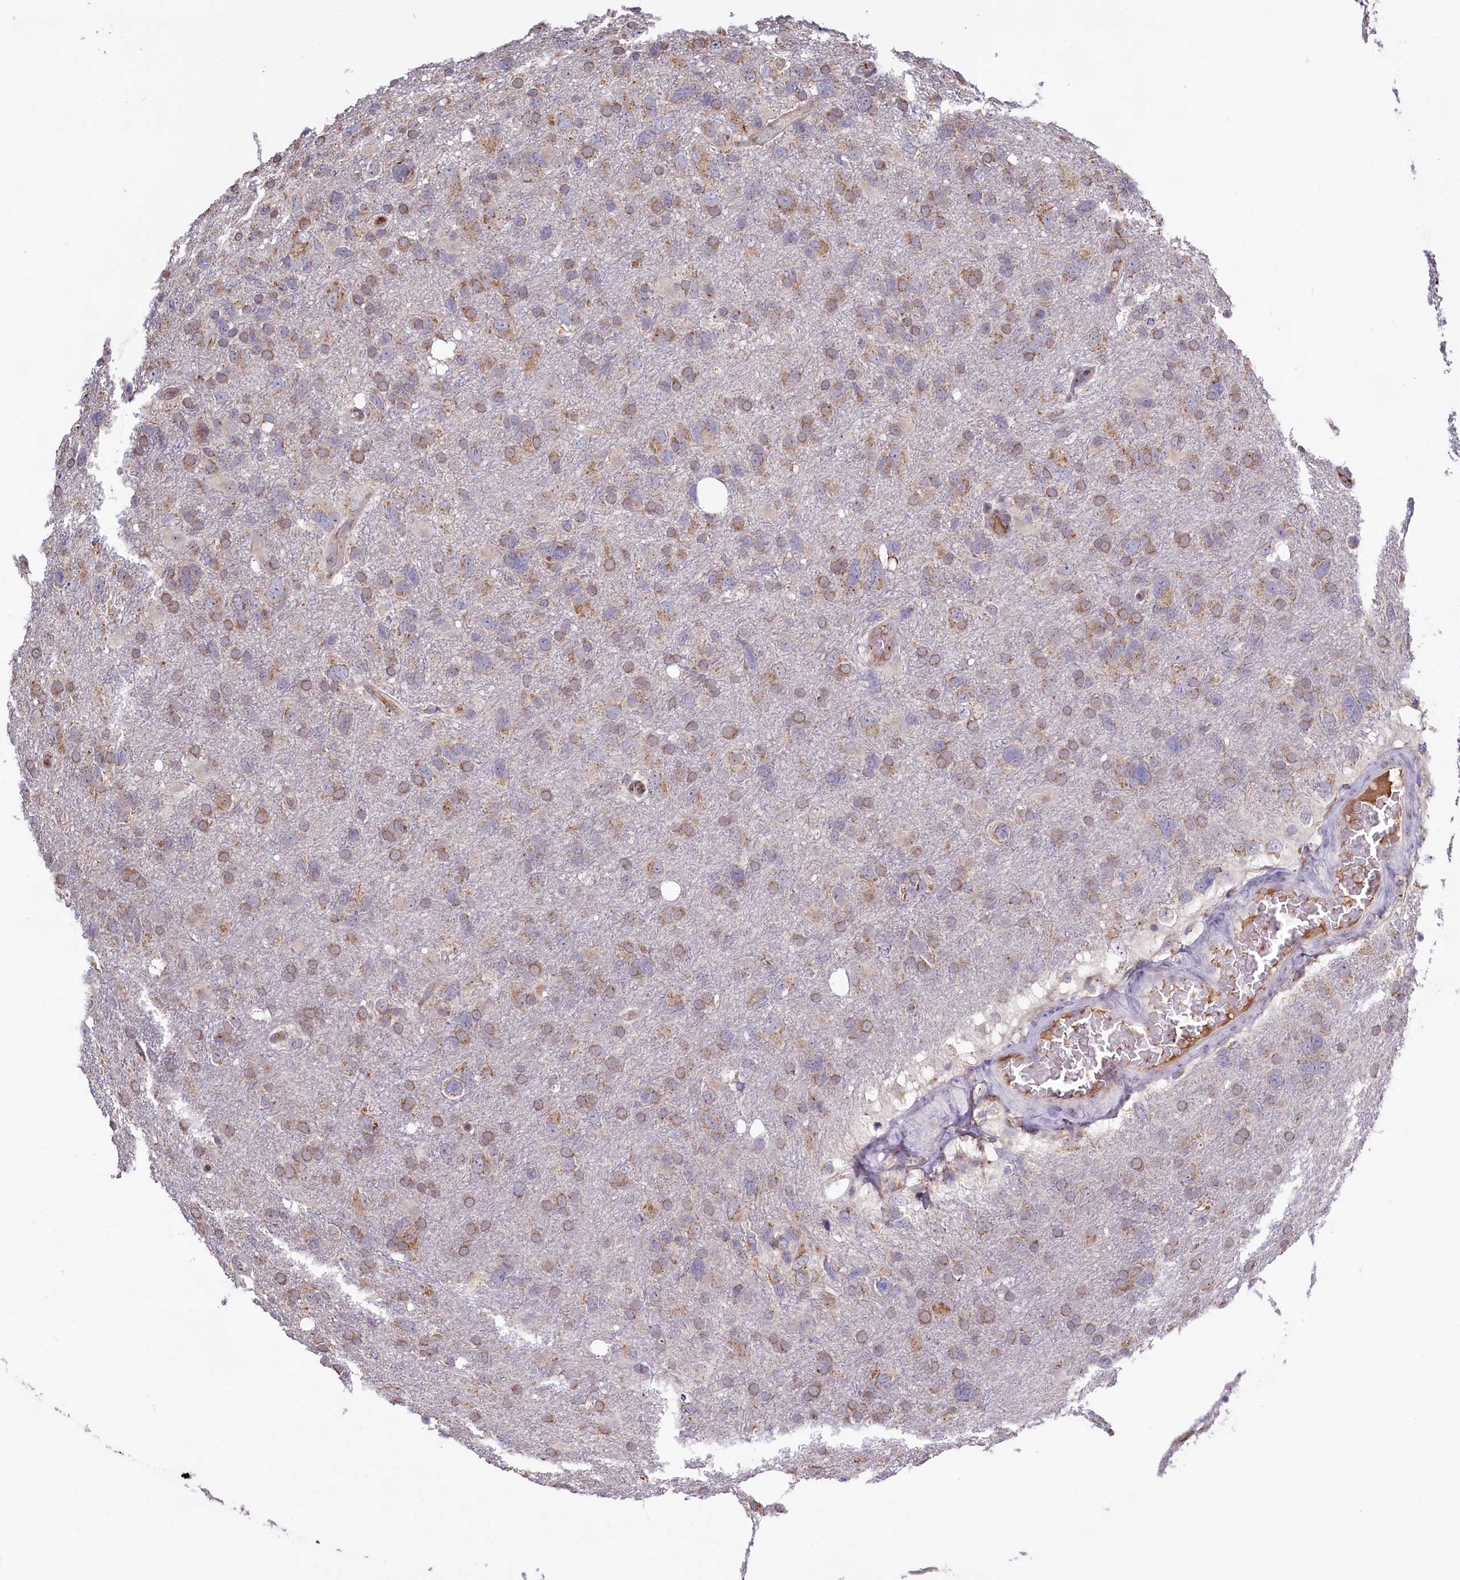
{"staining": {"intensity": "moderate", "quantity": "25%-75%", "location": "cytoplasmic/membranous"}, "tissue": "glioma", "cell_type": "Tumor cells", "image_type": "cancer", "snomed": [{"axis": "morphology", "description": "Glioma, malignant, High grade"}, {"axis": "topography", "description": "Brain"}], "caption": "Glioma was stained to show a protein in brown. There is medium levels of moderate cytoplasmic/membranous expression in about 25%-75% of tumor cells.", "gene": "SEC24C", "patient": {"sex": "male", "age": 61}}